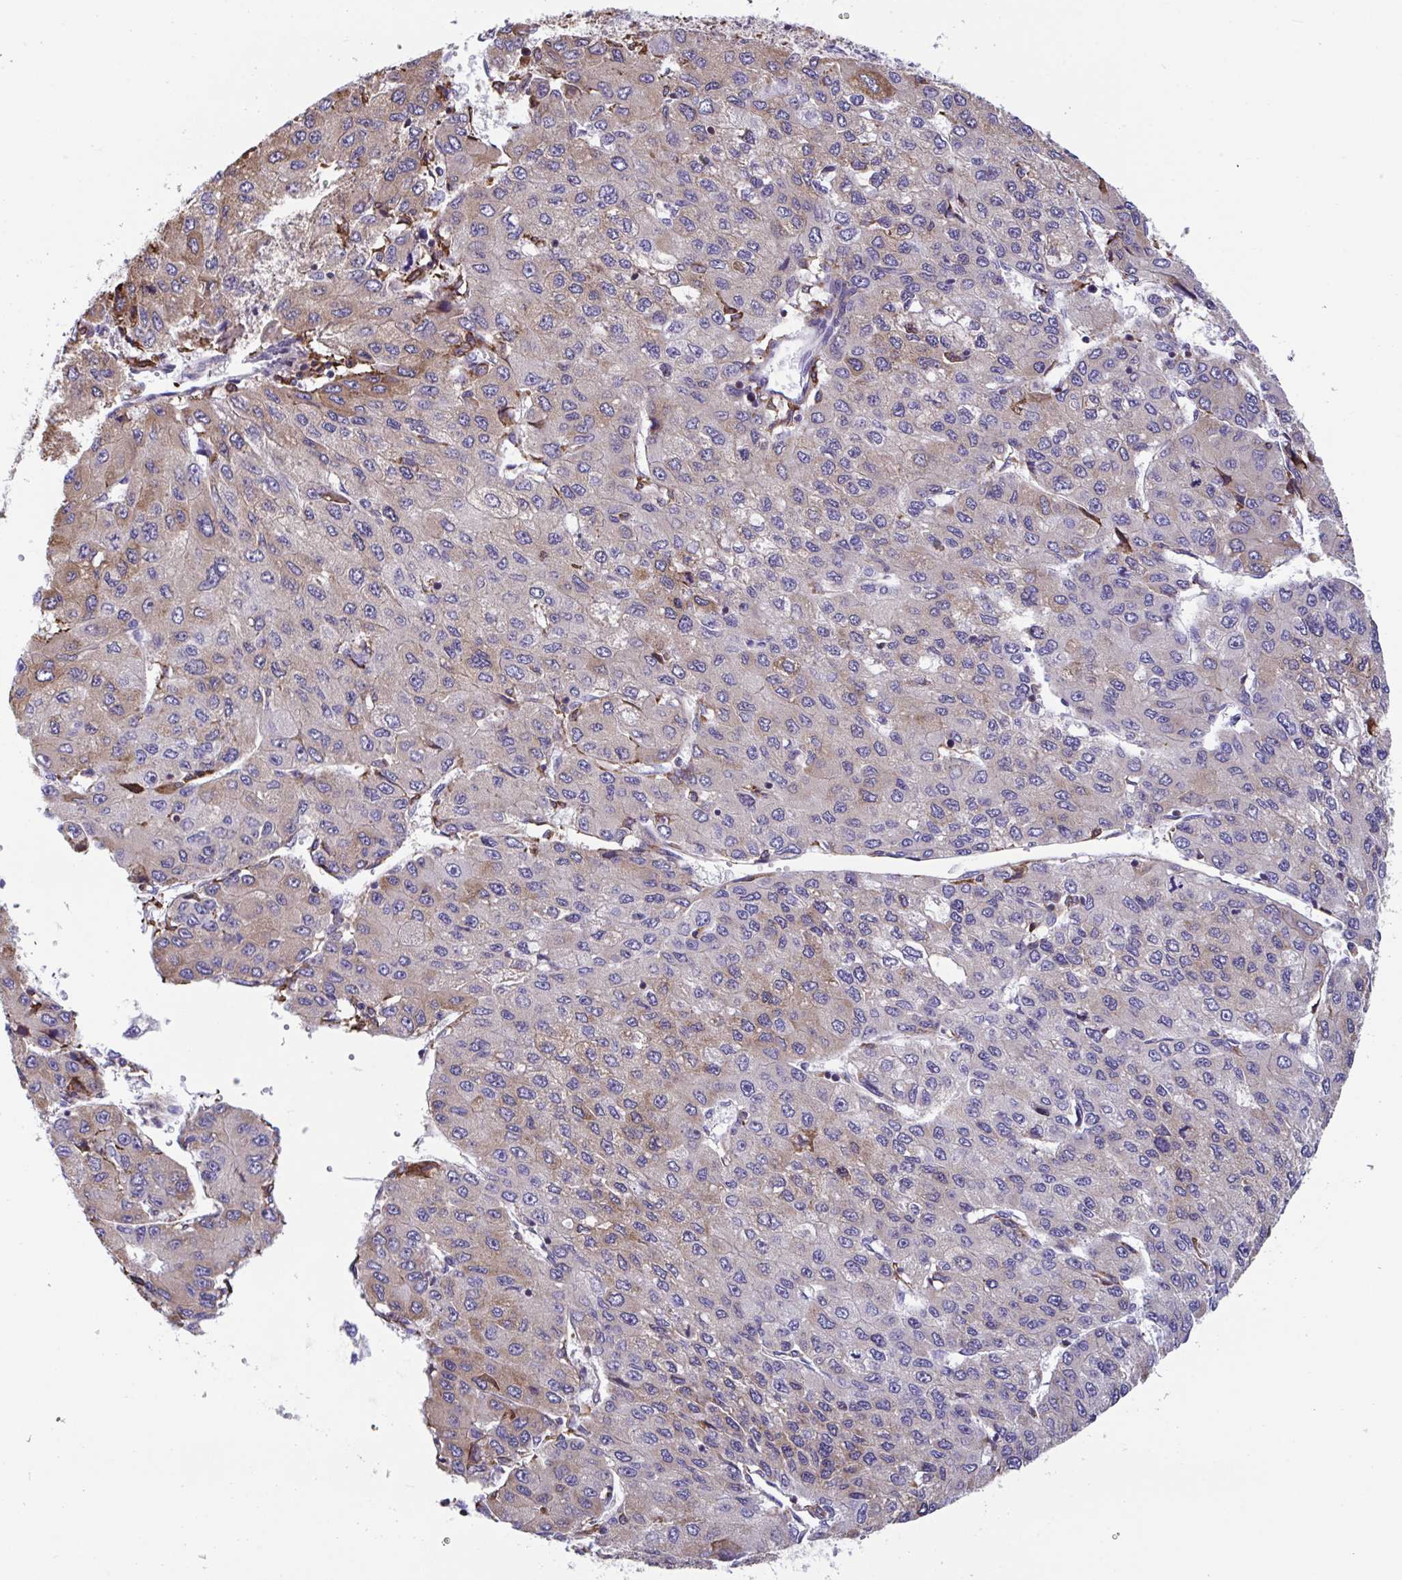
{"staining": {"intensity": "moderate", "quantity": "<25%", "location": "cytoplasmic/membranous"}, "tissue": "liver cancer", "cell_type": "Tumor cells", "image_type": "cancer", "snomed": [{"axis": "morphology", "description": "Carcinoma, Hepatocellular, NOS"}, {"axis": "topography", "description": "Liver"}], "caption": "Protein staining of liver hepatocellular carcinoma tissue demonstrates moderate cytoplasmic/membranous positivity in about <25% of tumor cells. (brown staining indicates protein expression, while blue staining denotes nuclei).", "gene": "PEAK3", "patient": {"sex": "female", "age": 66}}